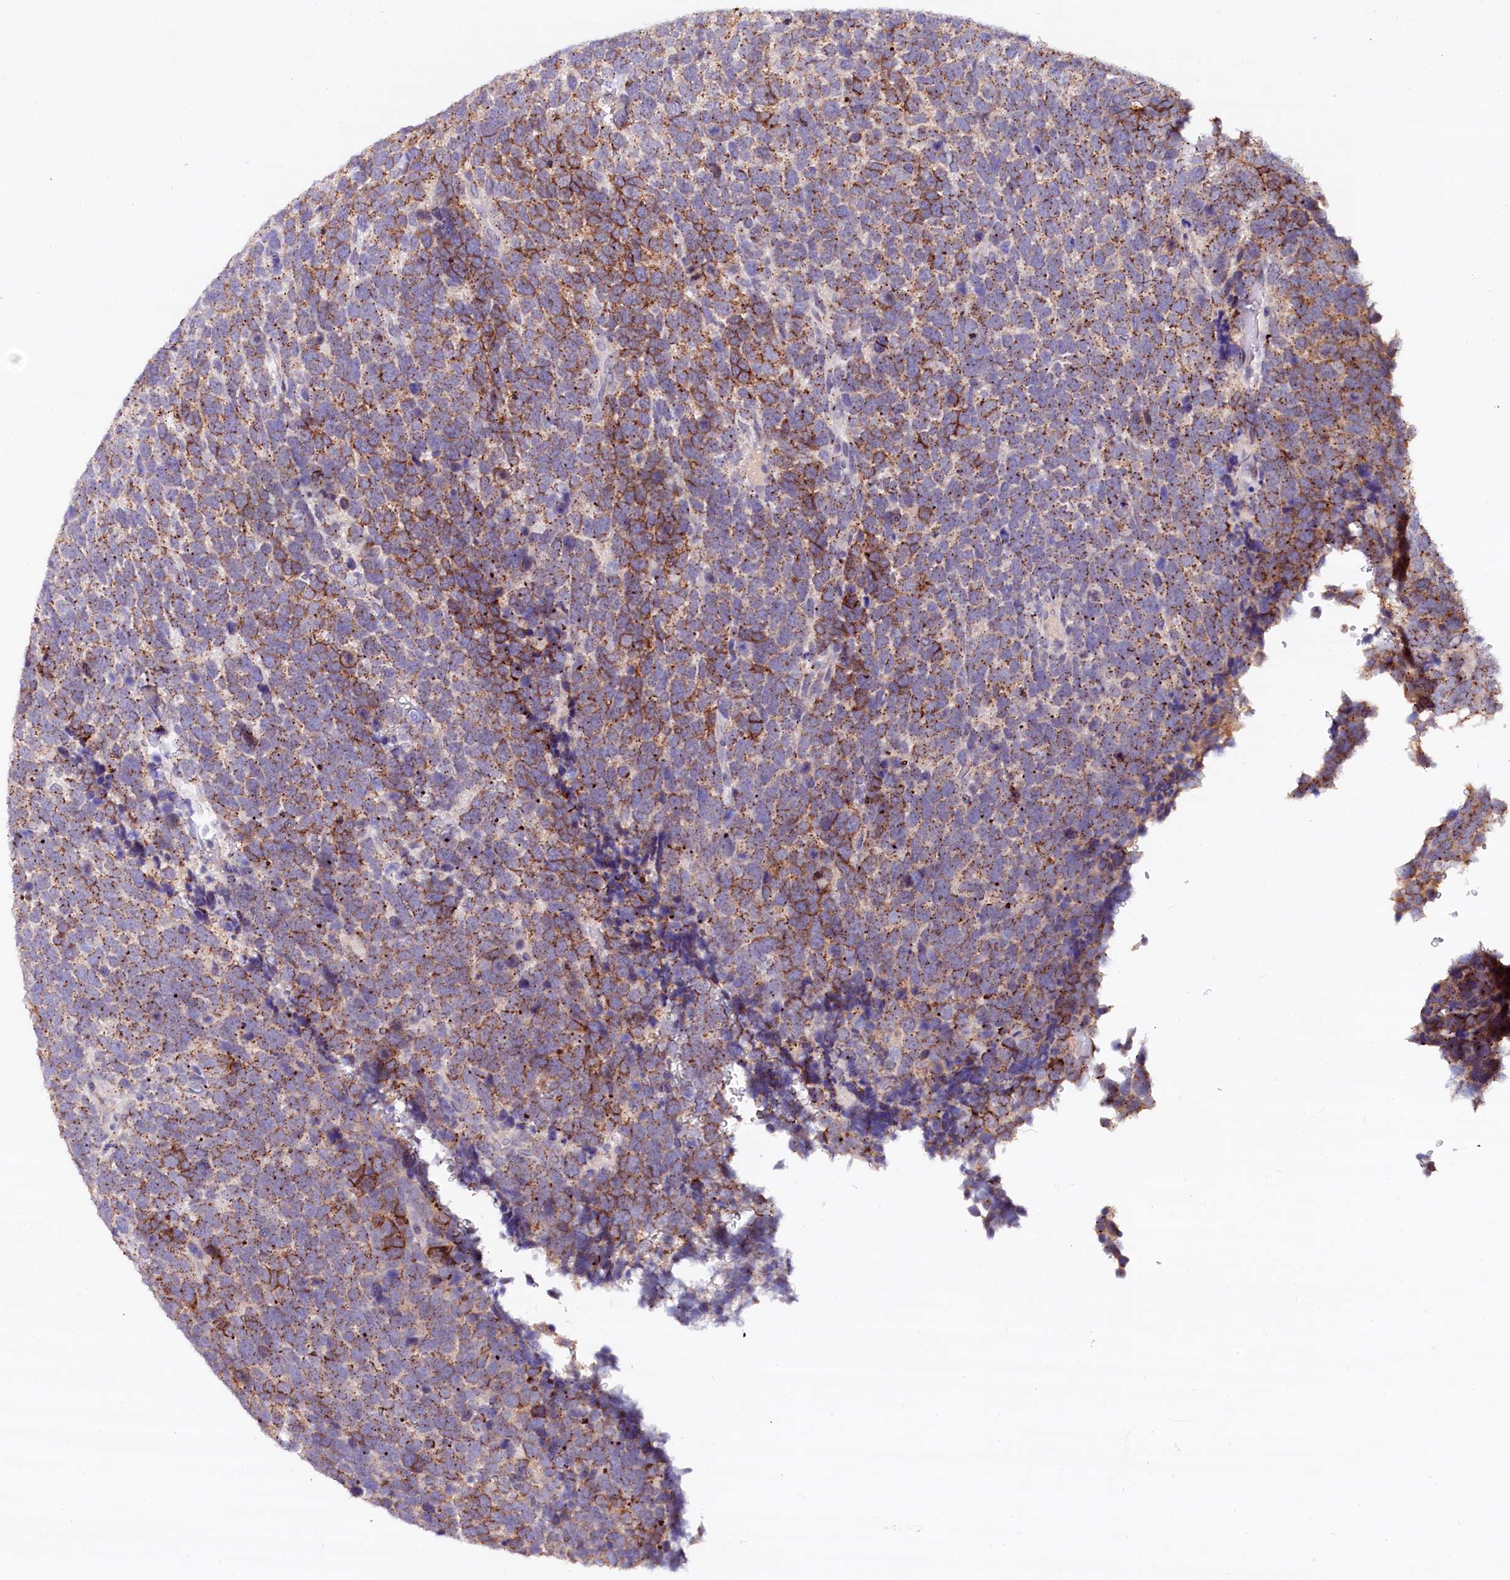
{"staining": {"intensity": "moderate", "quantity": "25%-75%", "location": "cytoplasmic/membranous"}, "tissue": "urothelial cancer", "cell_type": "Tumor cells", "image_type": "cancer", "snomed": [{"axis": "morphology", "description": "Urothelial carcinoma, High grade"}, {"axis": "topography", "description": "Urinary bladder"}], "caption": "Immunohistochemistry (IHC) (DAB (3,3'-diaminobenzidine)) staining of urothelial cancer shows moderate cytoplasmic/membranous protein positivity in approximately 25%-75% of tumor cells.", "gene": "NALF1", "patient": {"sex": "female", "age": 82}}